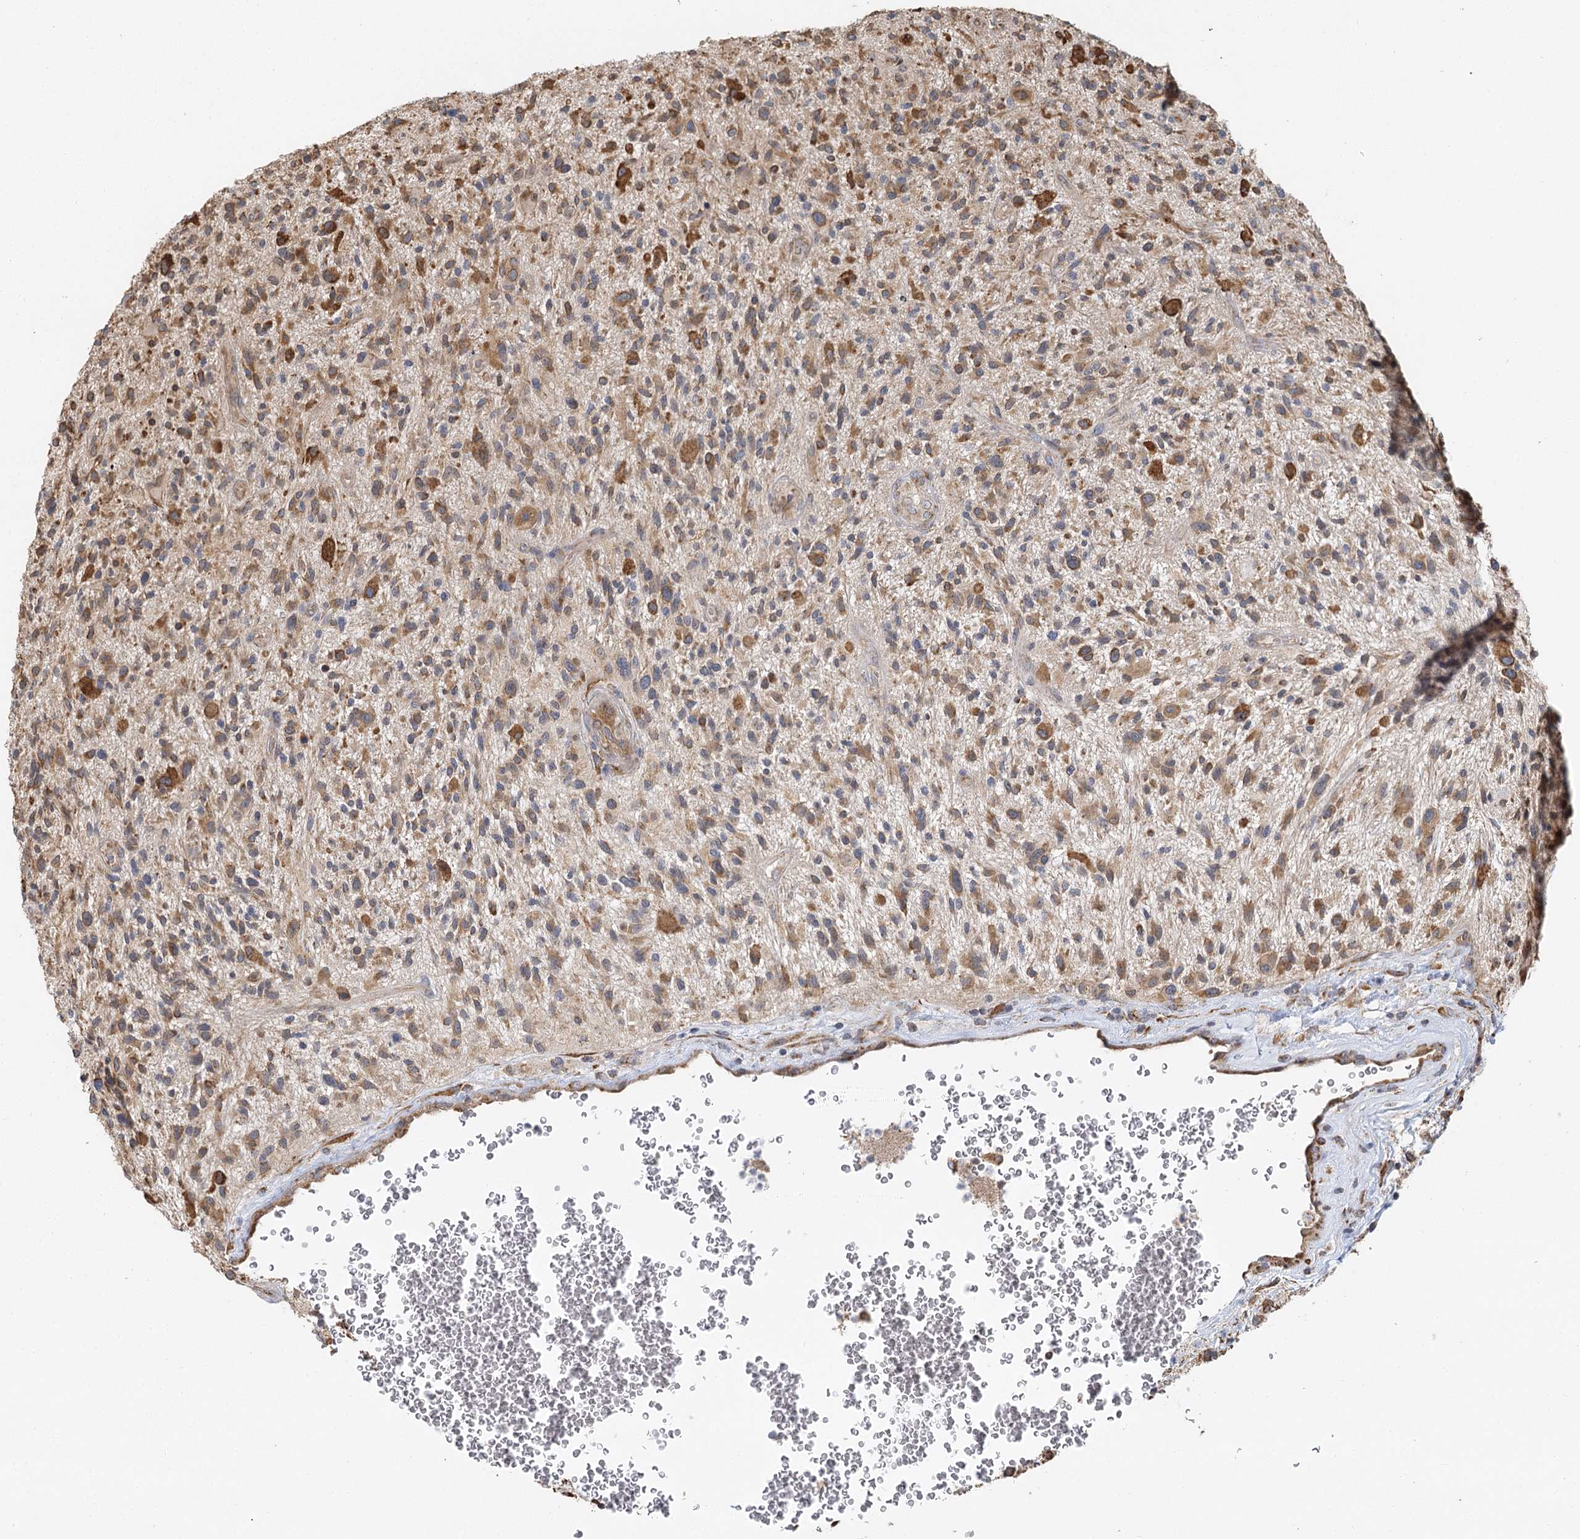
{"staining": {"intensity": "moderate", "quantity": ">75%", "location": "cytoplasmic/membranous"}, "tissue": "glioma", "cell_type": "Tumor cells", "image_type": "cancer", "snomed": [{"axis": "morphology", "description": "Glioma, malignant, High grade"}, {"axis": "topography", "description": "Brain"}], "caption": "DAB immunohistochemical staining of human glioma shows moderate cytoplasmic/membranous protein staining in about >75% of tumor cells.", "gene": "IL11RA", "patient": {"sex": "male", "age": 47}}